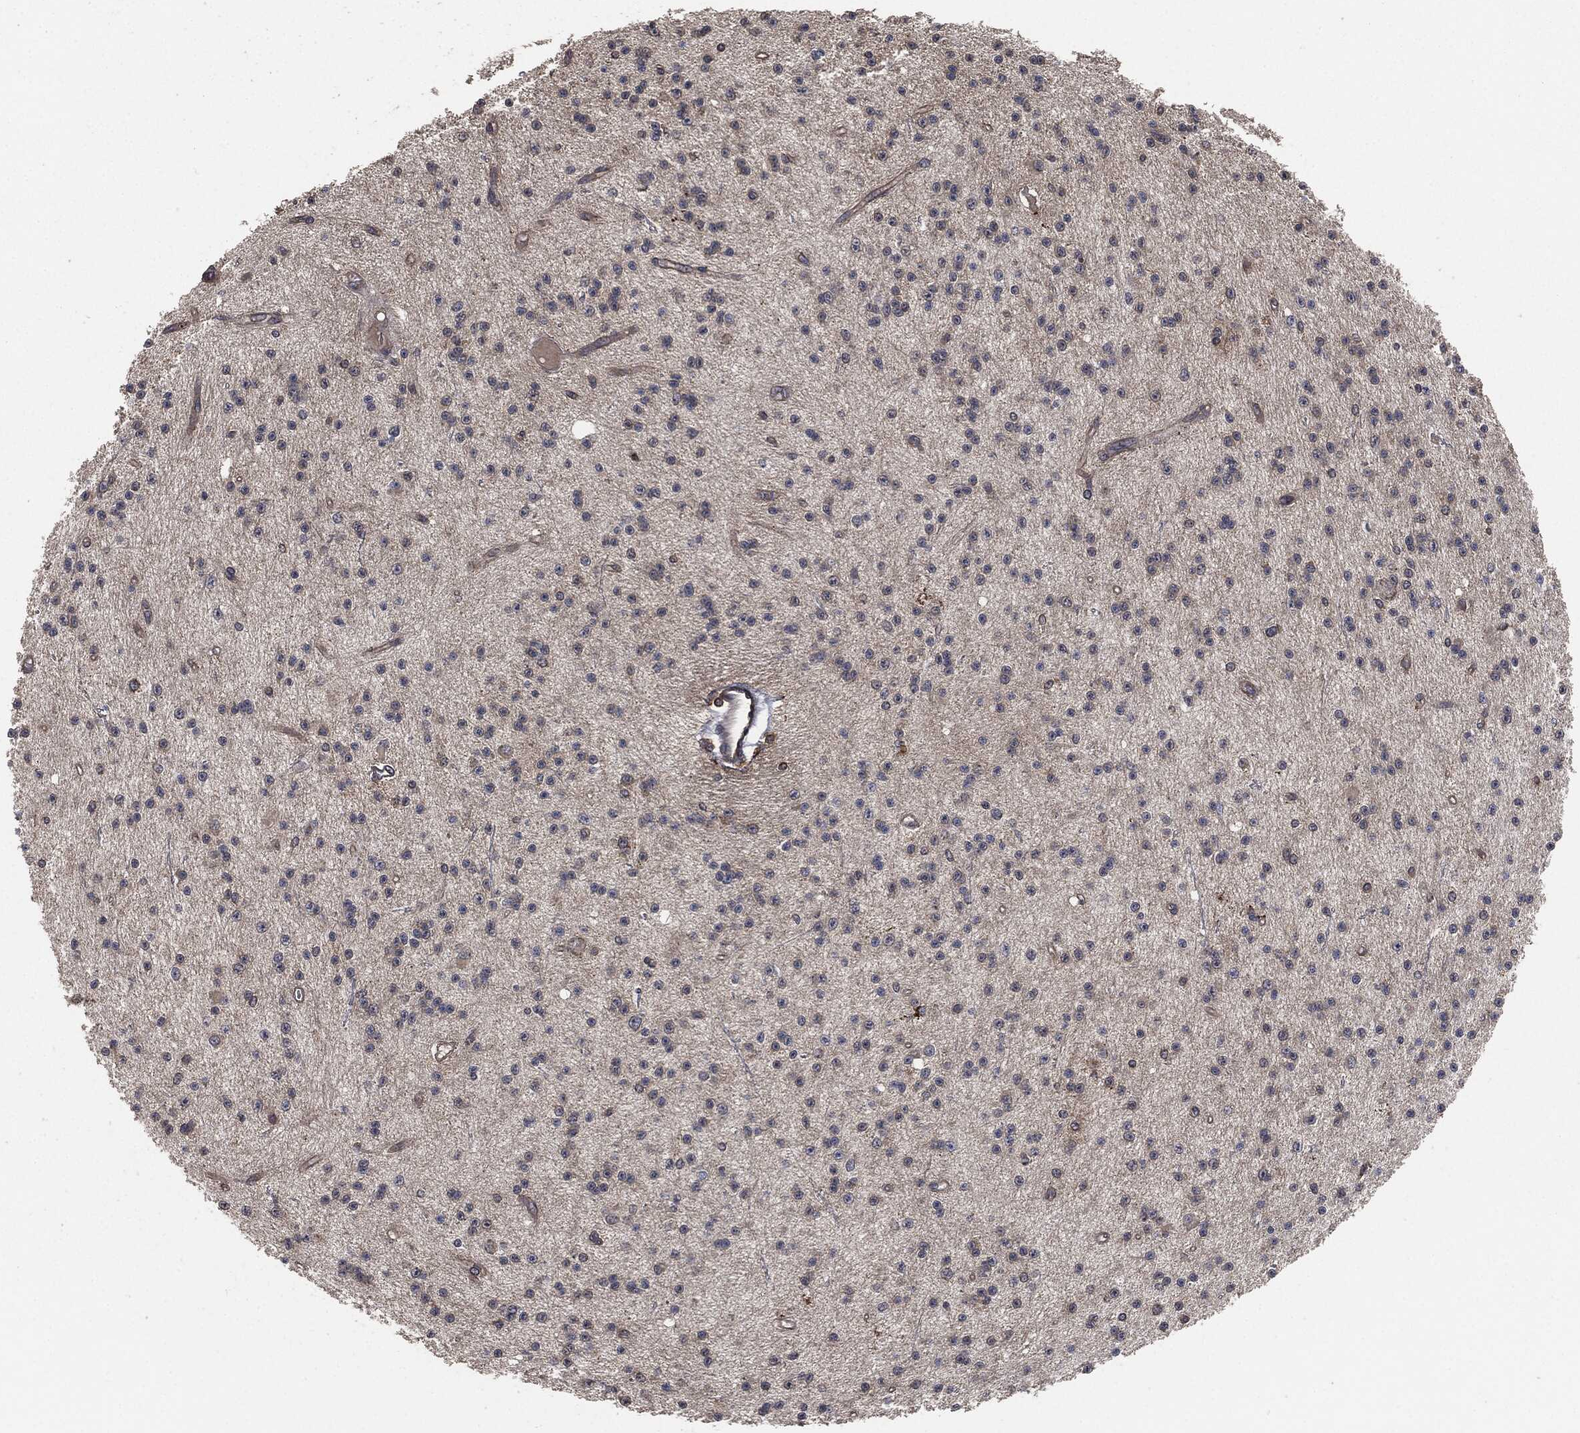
{"staining": {"intensity": "negative", "quantity": "none", "location": "none"}, "tissue": "glioma", "cell_type": "Tumor cells", "image_type": "cancer", "snomed": [{"axis": "morphology", "description": "Glioma, malignant, Low grade"}, {"axis": "topography", "description": "Brain"}], "caption": "DAB (3,3'-diaminobenzidine) immunohistochemical staining of malignant low-grade glioma displays no significant expression in tumor cells. (Immunohistochemistry, brightfield microscopy, high magnification).", "gene": "ERBIN", "patient": {"sex": "male", "age": 27}}